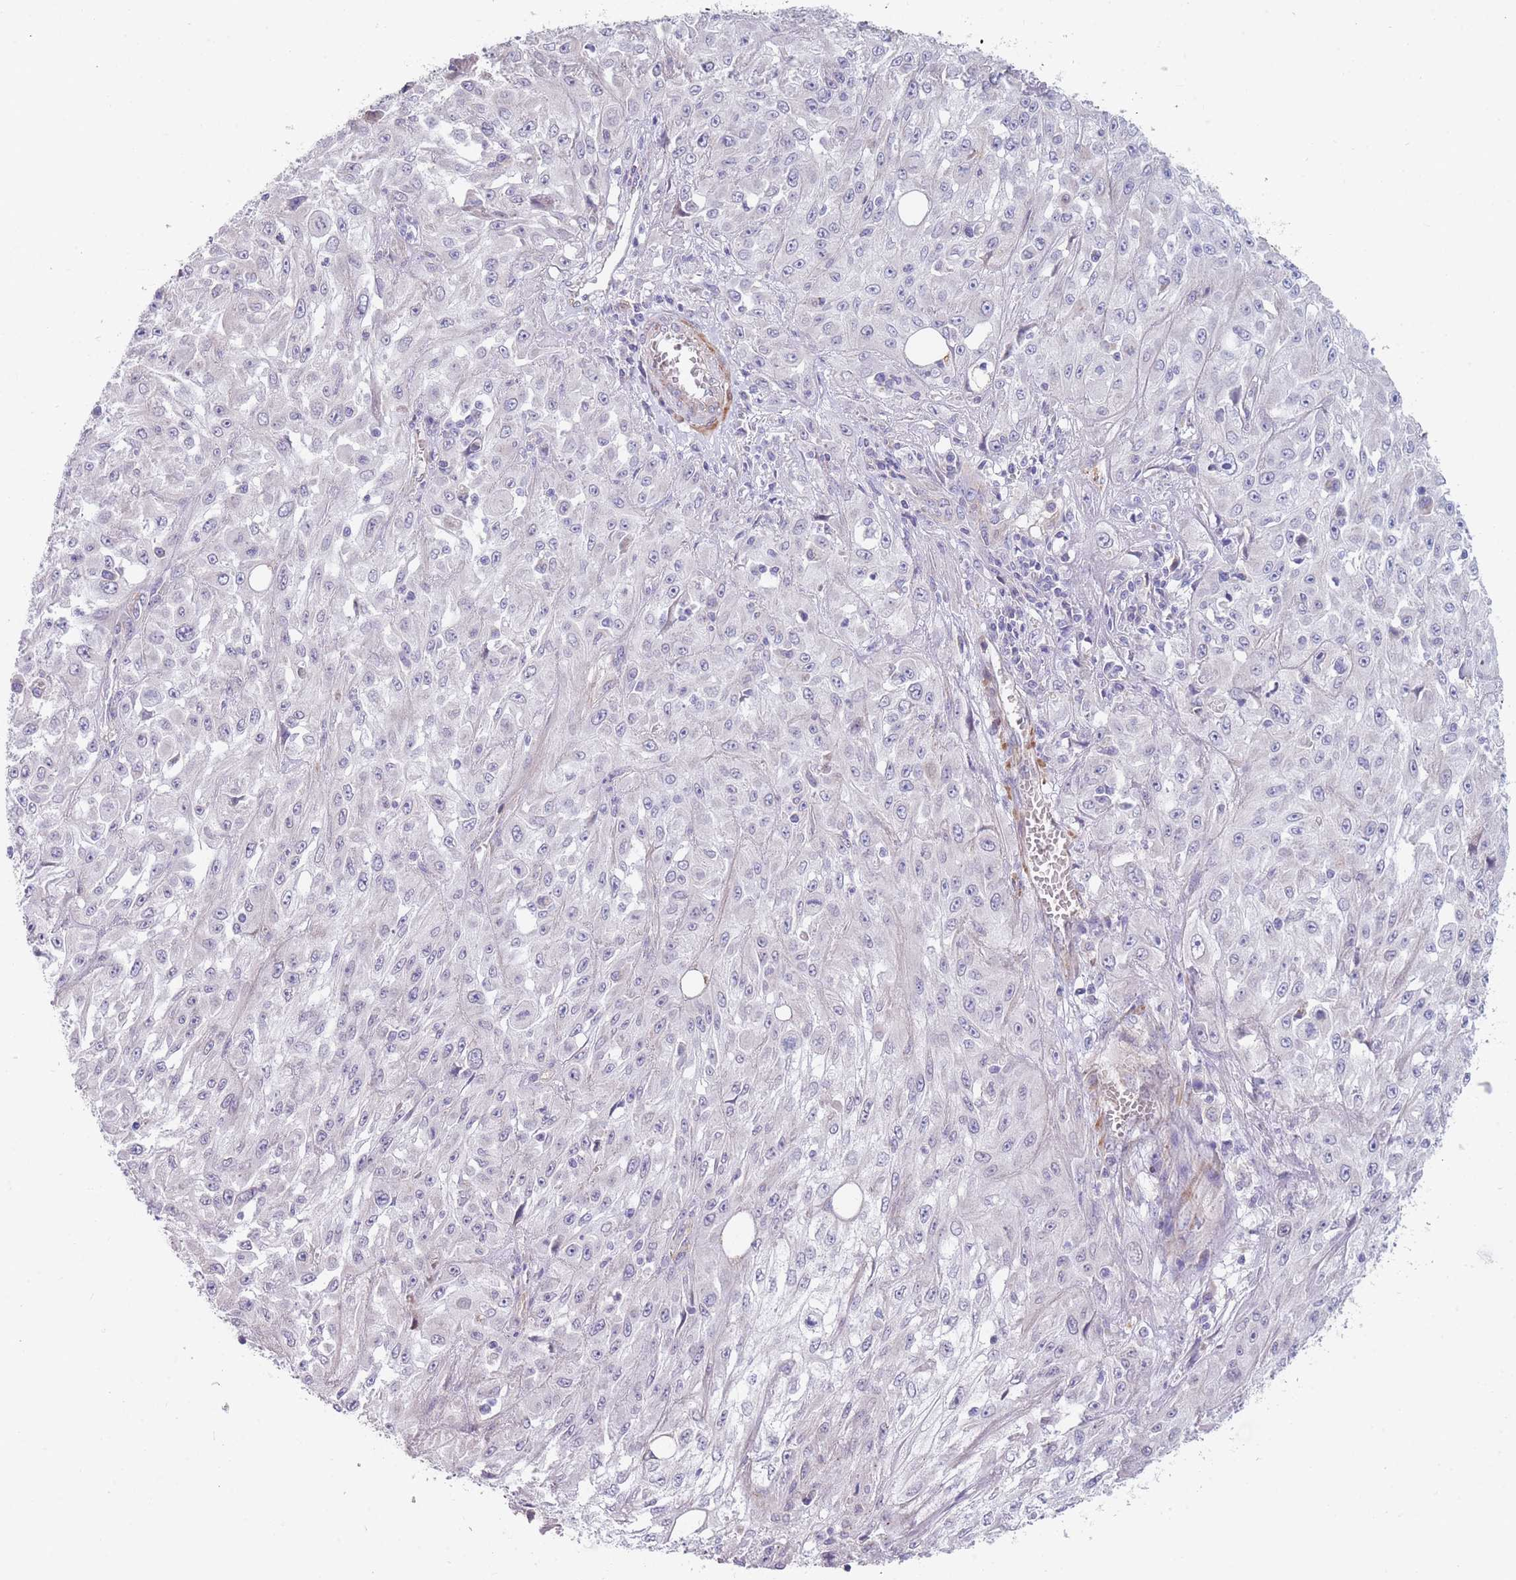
{"staining": {"intensity": "negative", "quantity": "none", "location": "none"}, "tissue": "skin cancer", "cell_type": "Tumor cells", "image_type": "cancer", "snomed": [{"axis": "morphology", "description": "Squamous cell carcinoma, NOS"}, {"axis": "morphology", "description": "Squamous cell carcinoma, metastatic, NOS"}, {"axis": "topography", "description": "Skin"}, {"axis": "topography", "description": "Lymph node"}], "caption": "IHC histopathology image of skin cancer (squamous cell carcinoma) stained for a protein (brown), which reveals no positivity in tumor cells.", "gene": "SMPD4", "patient": {"sex": "male", "age": 75}}